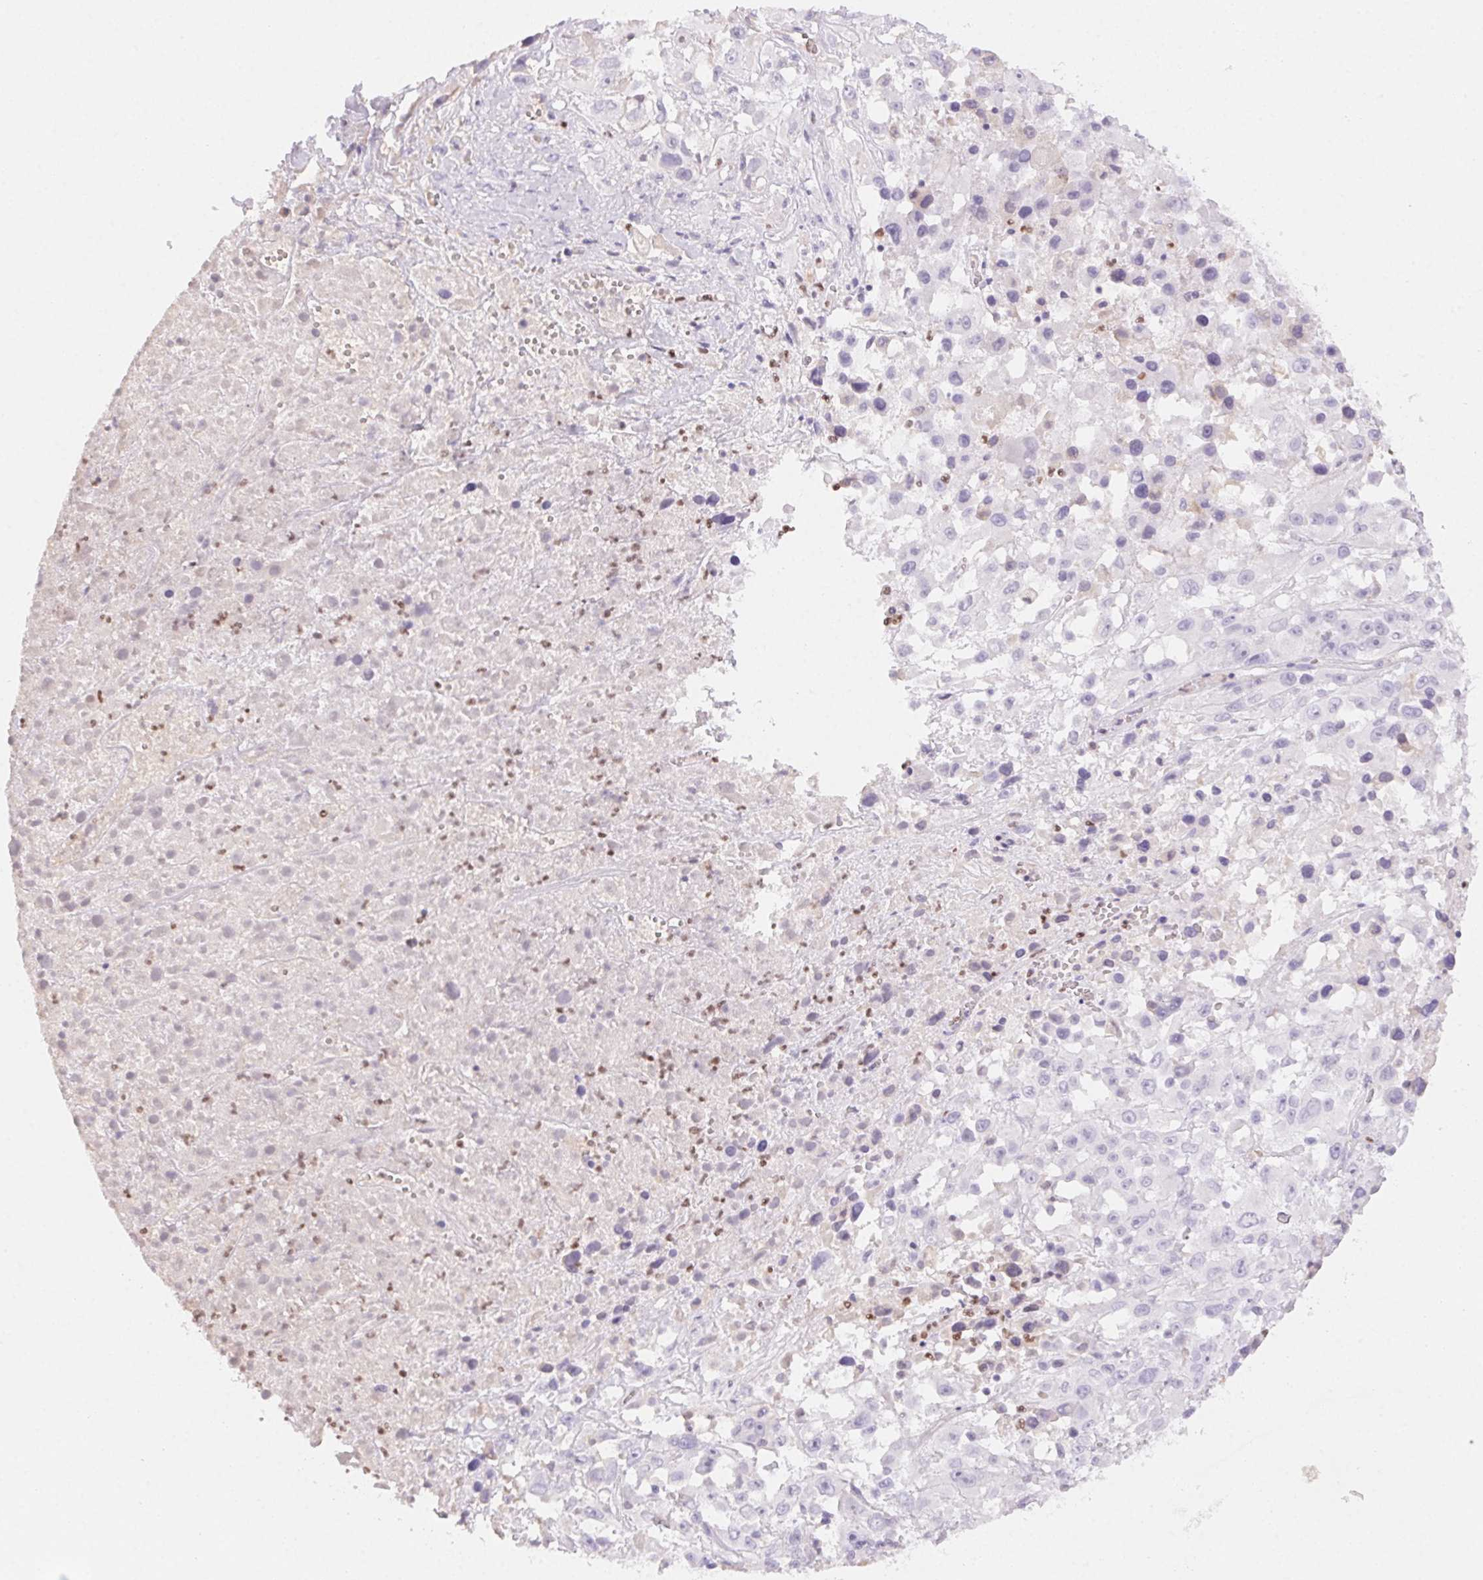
{"staining": {"intensity": "negative", "quantity": "none", "location": "none"}, "tissue": "melanoma", "cell_type": "Tumor cells", "image_type": "cancer", "snomed": [{"axis": "morphology", "description": "Malignant melanoma, Metastatic site"}, {"axis": "topography", "description": "Soft tissue"}], "caption": "IHC image of melanoma stained for a protein (brown), which reveals no positivity in tumor cells.", "gene": "PADI4", "patient": {"sex": "male", "age": 50}}